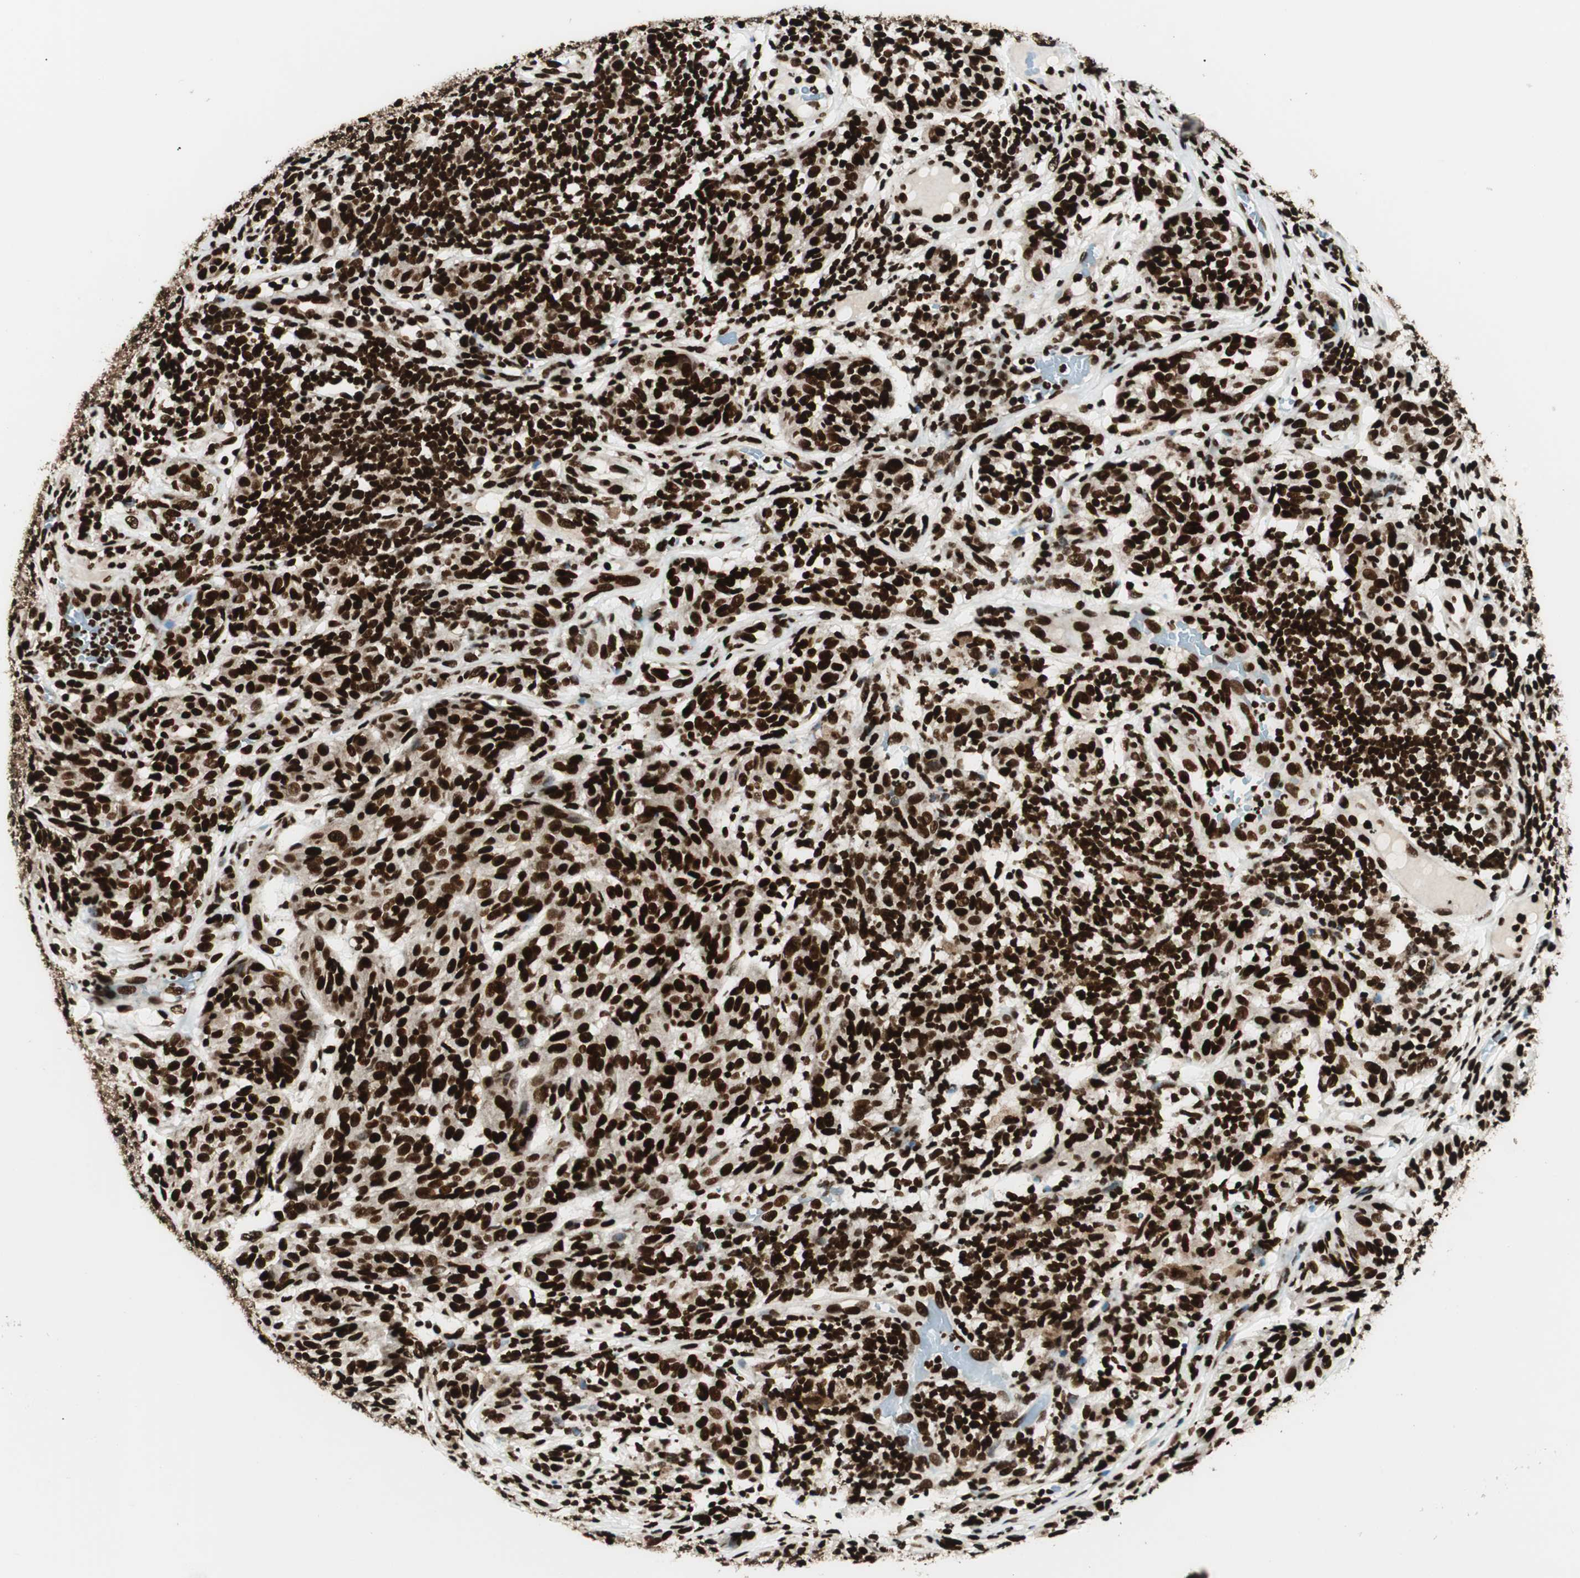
{"staining": {"intensity": "strong", "quantity": ">75%", "location": "nuclear"}, "tissue": "melanoma", "cell_type": "Tumor cells", "image_type": "cancer", "snomed": [{"axis": "morphology", "description": "Malignant melanoma, NOS"}, {"axis": "topography", "description": "Skin"}], "caption": "Tumor cells reveal high levels of strong nuclear positivity in about >75% of cells in melanoma.", "gene": "EWSR1", "patient": {"sex": "female", "age": 46}}